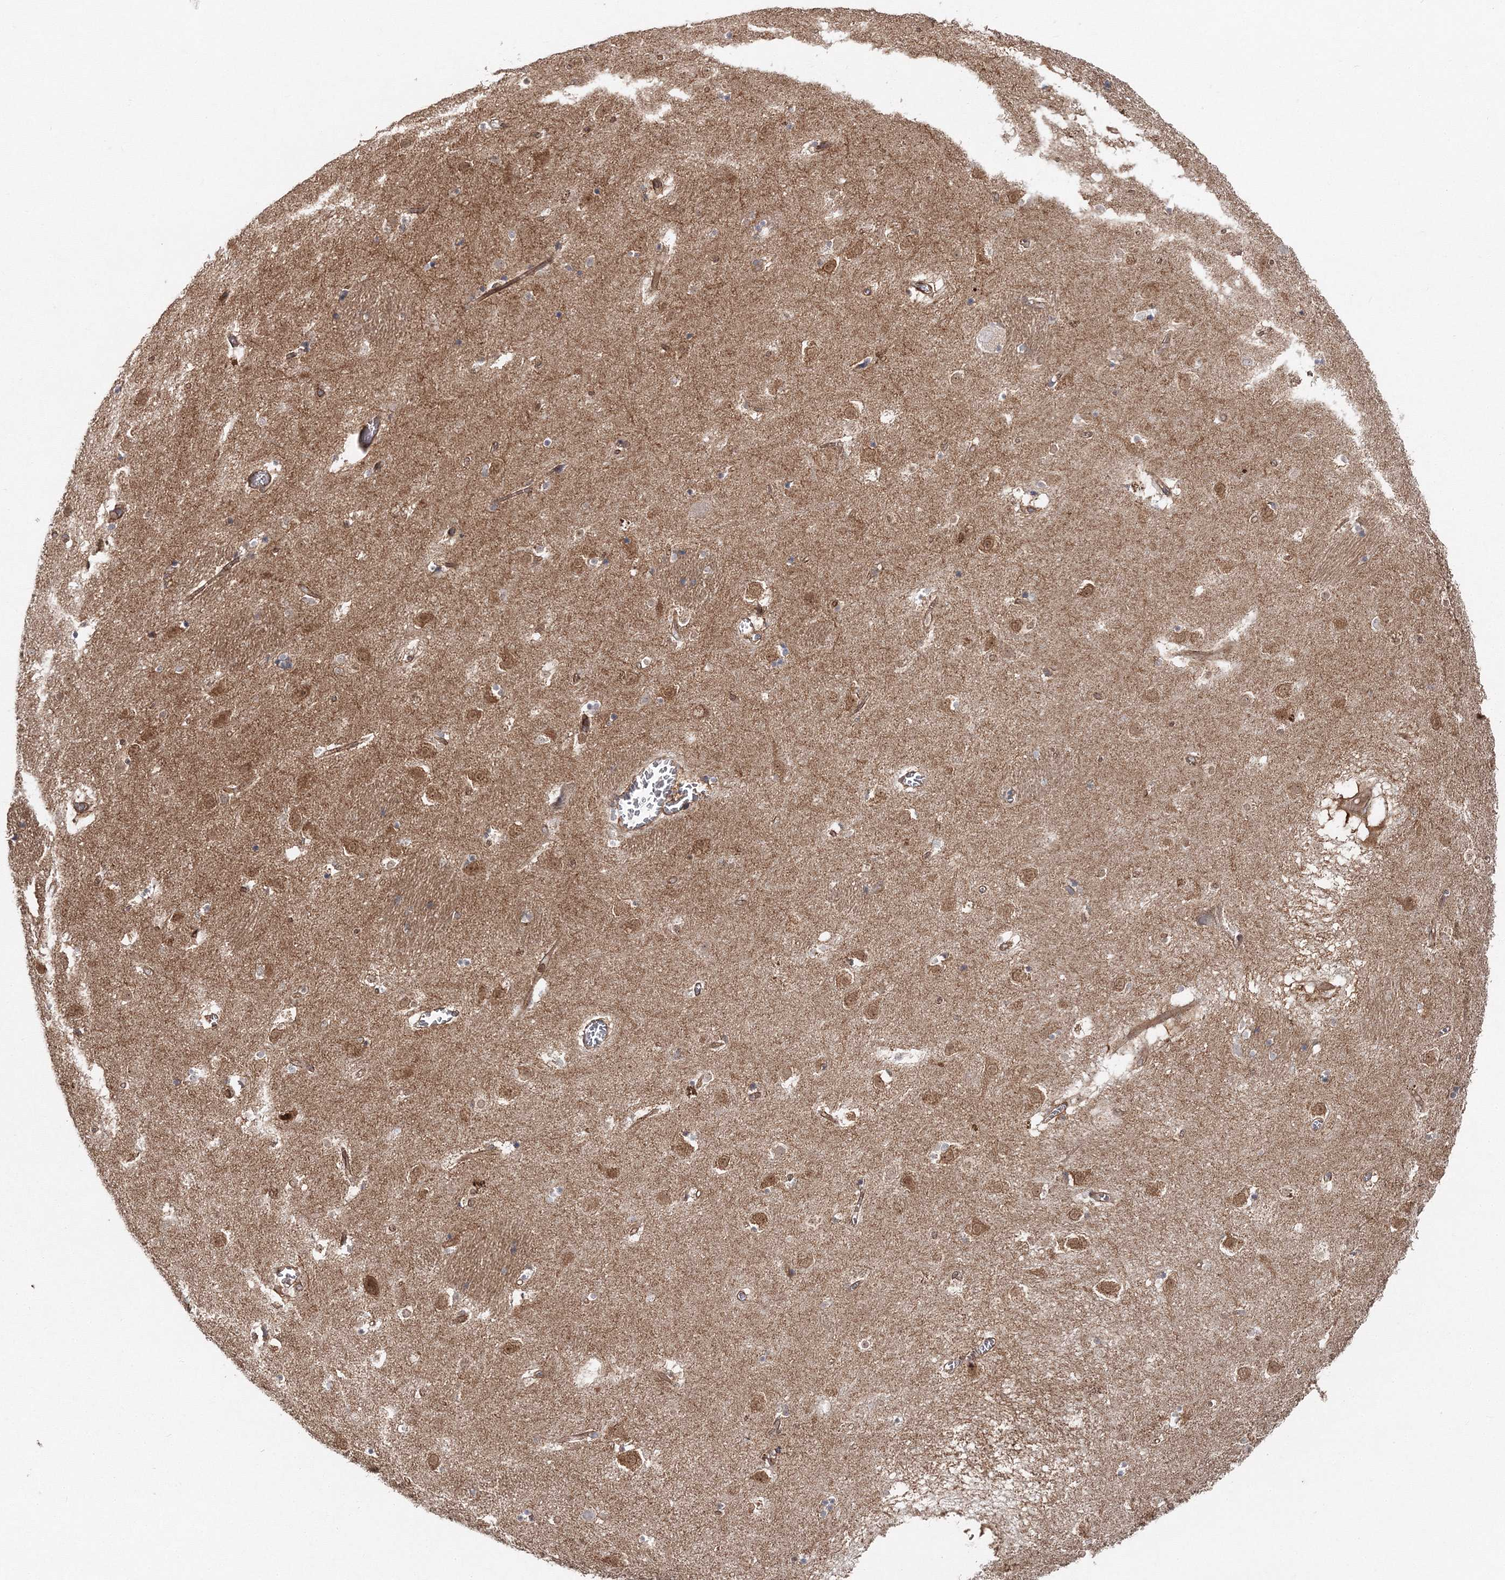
{"staining": {"intensity": "negative", "quantity": "none", "location": "none"}, "tissue": "caudate", "cell_type": "Glial cells", "image_type": "normal", "snomed": [{"axis": "morphology", "description": "Normal tissue, NOS"}, {"axis": "topography", "description": "Lateral ventricle wall"}], "caption": "DAB (3,3'-diaminobenzidine) immunohistochemical staining of unremarkable caudate displays no significant staining in glial cells. Brightfield microscopy of immunohistochemistry stained with DAB (brown) and hematoxylin (blue), captured at high magnification.", "gene": "PCBD2", "patient": {"sex": "male", "age": 70}}